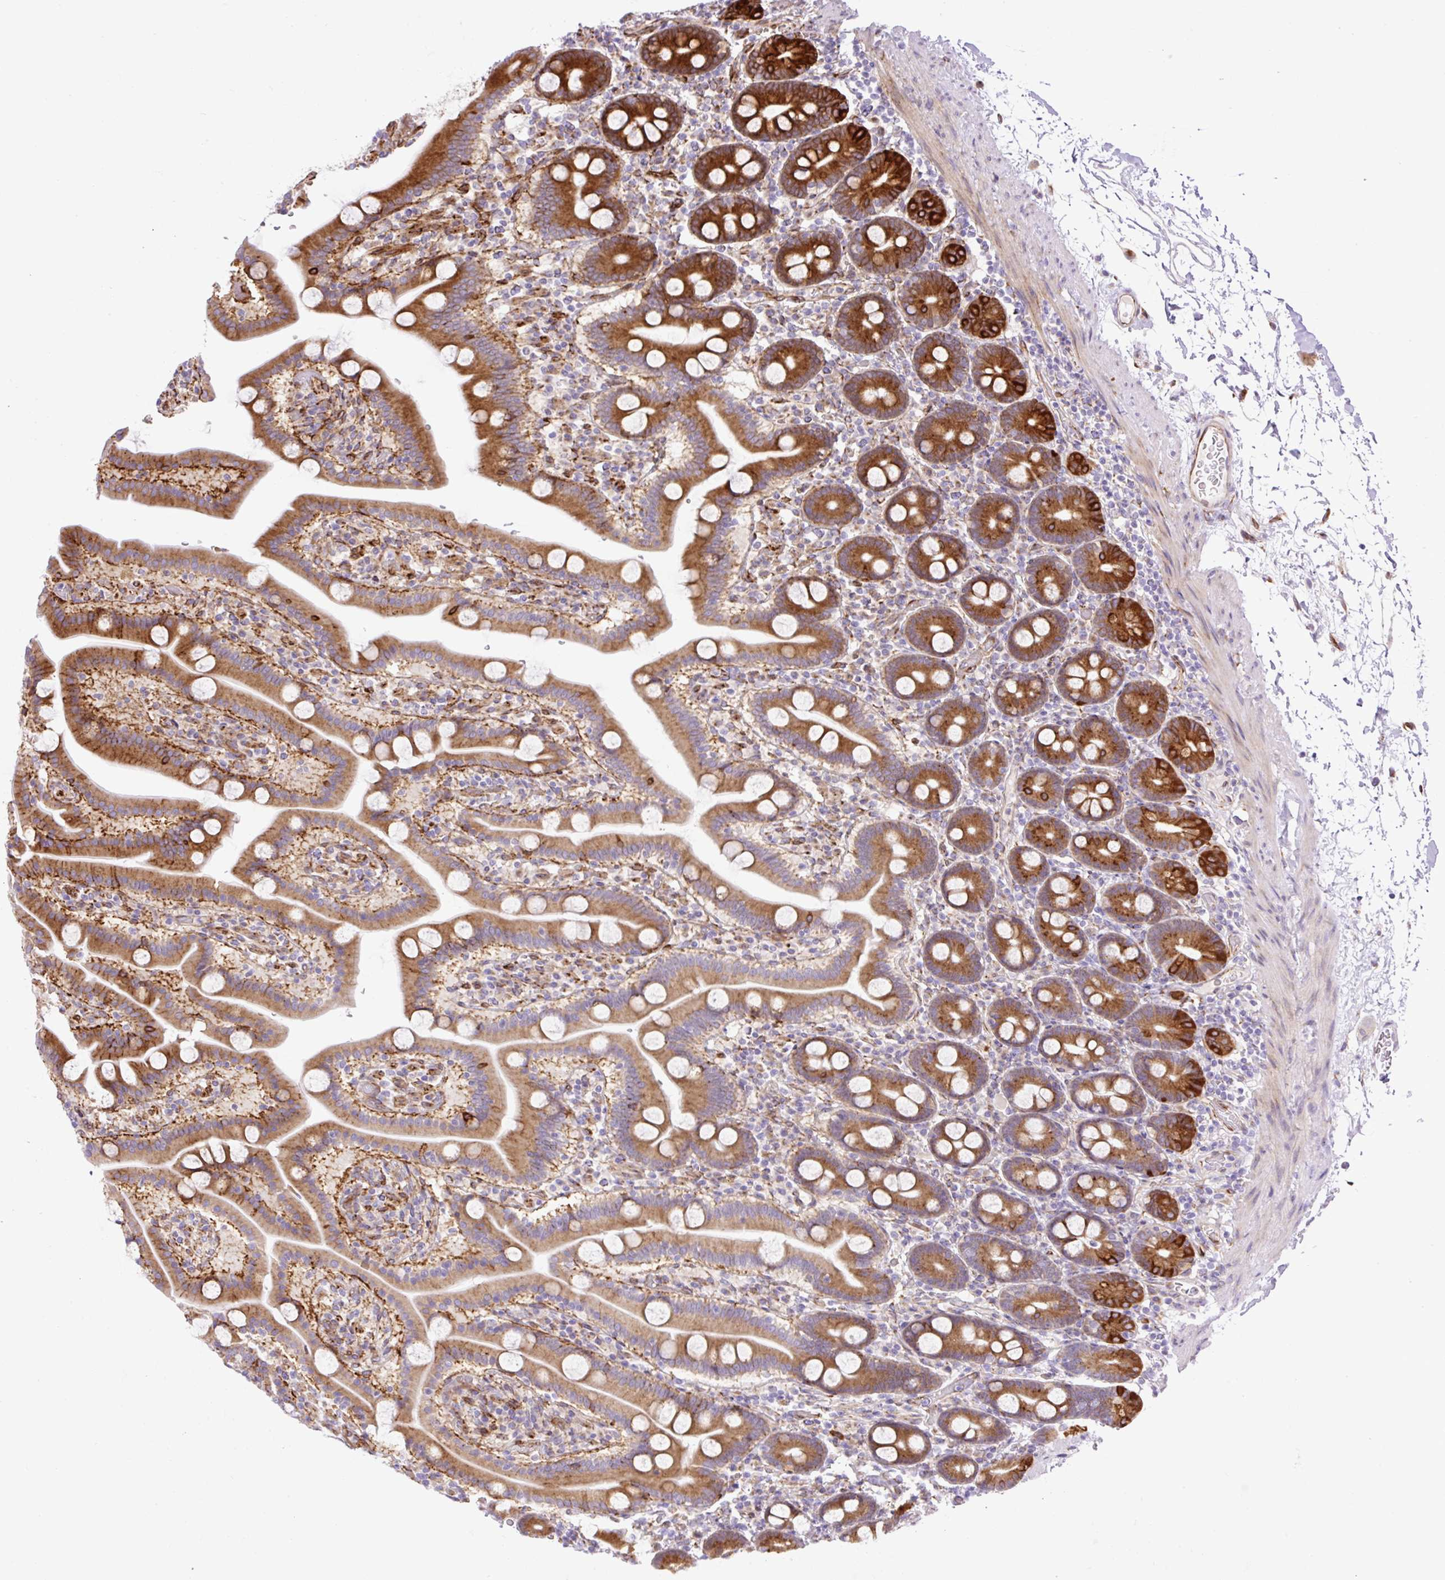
{"staining": {"intensity": "strong", "quantity": ">75%", "location": "cytoplasmic/membranous"}, "tissue": "duodenum", "cell_type": "Glandular cells", "image_type": "normal", "snomed": [{"axis": "morphology", "description": "Normal tissue, NOS"}, {"axis": "topography", "description": "Duodenum"}], "caption": "Approximately >75% of glandular cells in unremarkable duodenum exhibit strong cytoplasmic/membranous protein positivity as visualized by brown immunohistochemical staining.", "gene": "RAB30", "patient": {"sex": "male", "age": 55}}